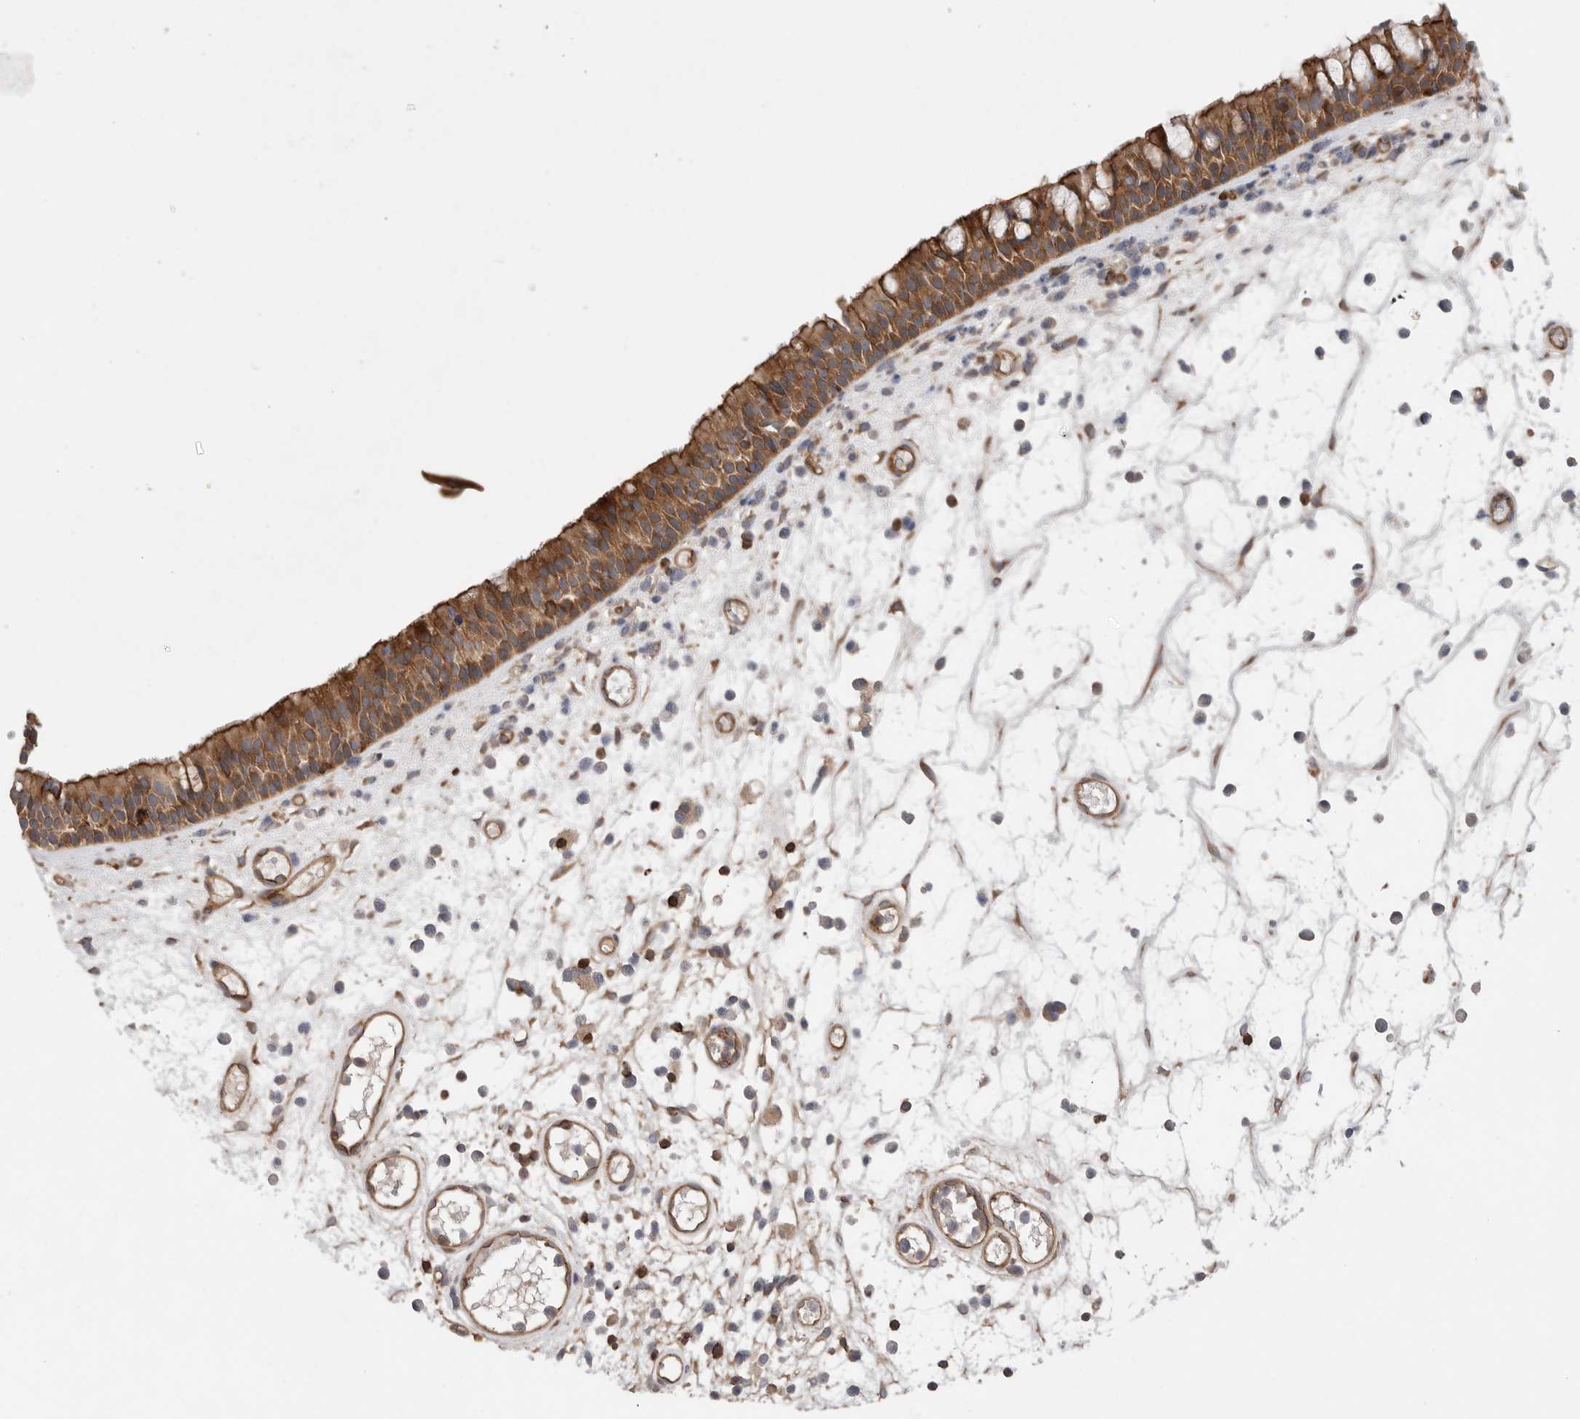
{"staining": {"intensity": "moderate", "quantity": ">75%", "location": "cytoplasmic/membranous"}, "tissue": "nasopharynx", "cell_type": "Respiratory epithelial cells", "image_type": "normal", "snomed": [{"axis": "morphology", "description": "Normal tissue, NOS"}, {"axis": "morphology", "description": "Inflammation, NOS"}, {"axis": "morphology", "description": "Malignant melanoma, Metastatic site"}, {"axis": "topography", "description": "Nasopharynx"}], "caption": "The photomicrograph displays immunohistochemical staining of unremarkable nasopharynx. There is moderate cytoplasmic/membranous positivity is present in about >75% of respiratory epithelial cells.", "gene": "PRKCH", "patient": {"sex": "male", "age": 70}}